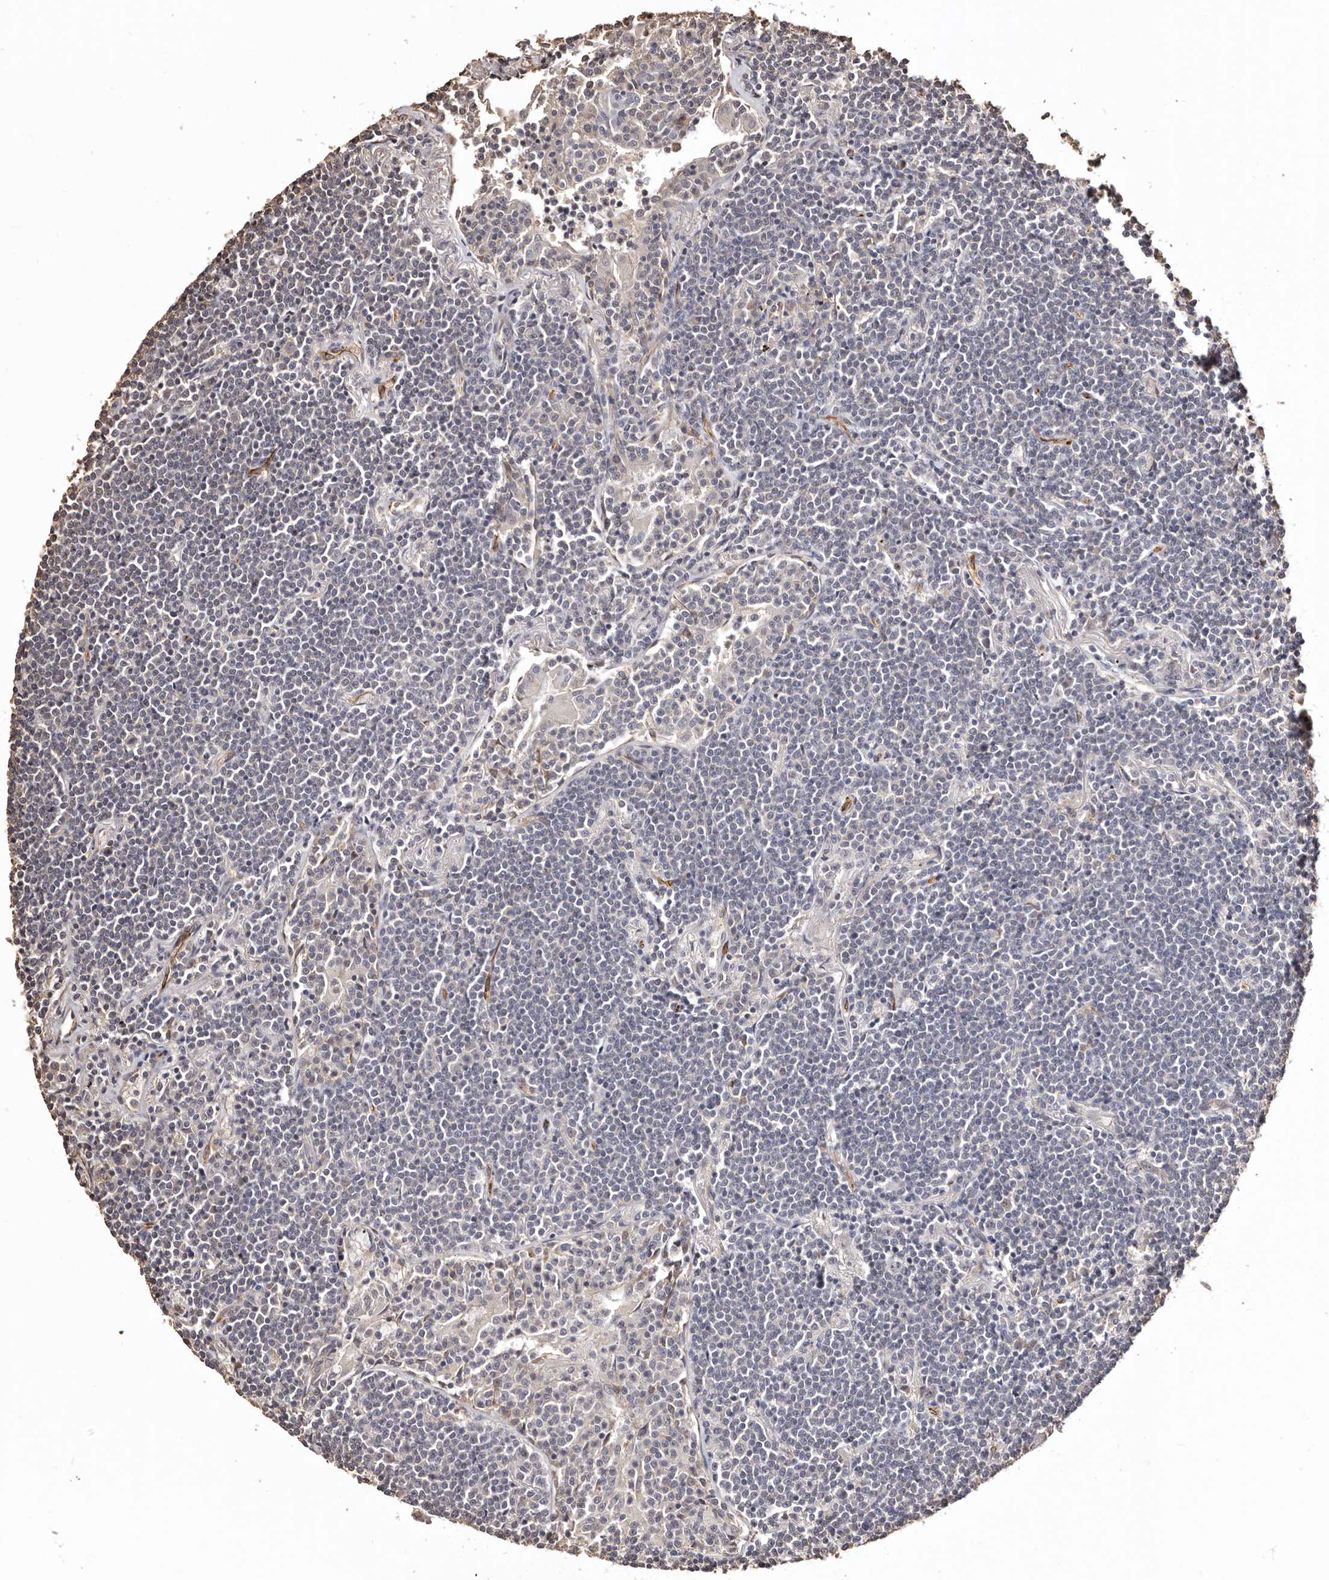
{"staining": {"intensity": "negative", "quantity": "none", "location": "none"}, "tissue": "lymphoma", "cell_type": "Tumor cells", "image_type": "cancer", "snomed": [{"axis": "morphology", "description": "Malignant lymphoma, non-Hodgkin's type, Low grade"}, {"axis": "topography", "description": "Lung"}], "caption": "Tumor cells show no significant expression in malignant lymphoma, non-Hodgkin's type (low-grade). (Brightfield microscopy of DAB IHC at high magnification).", "gene": "ZNF557", "patient": {"sex": "female", "age": 71}}